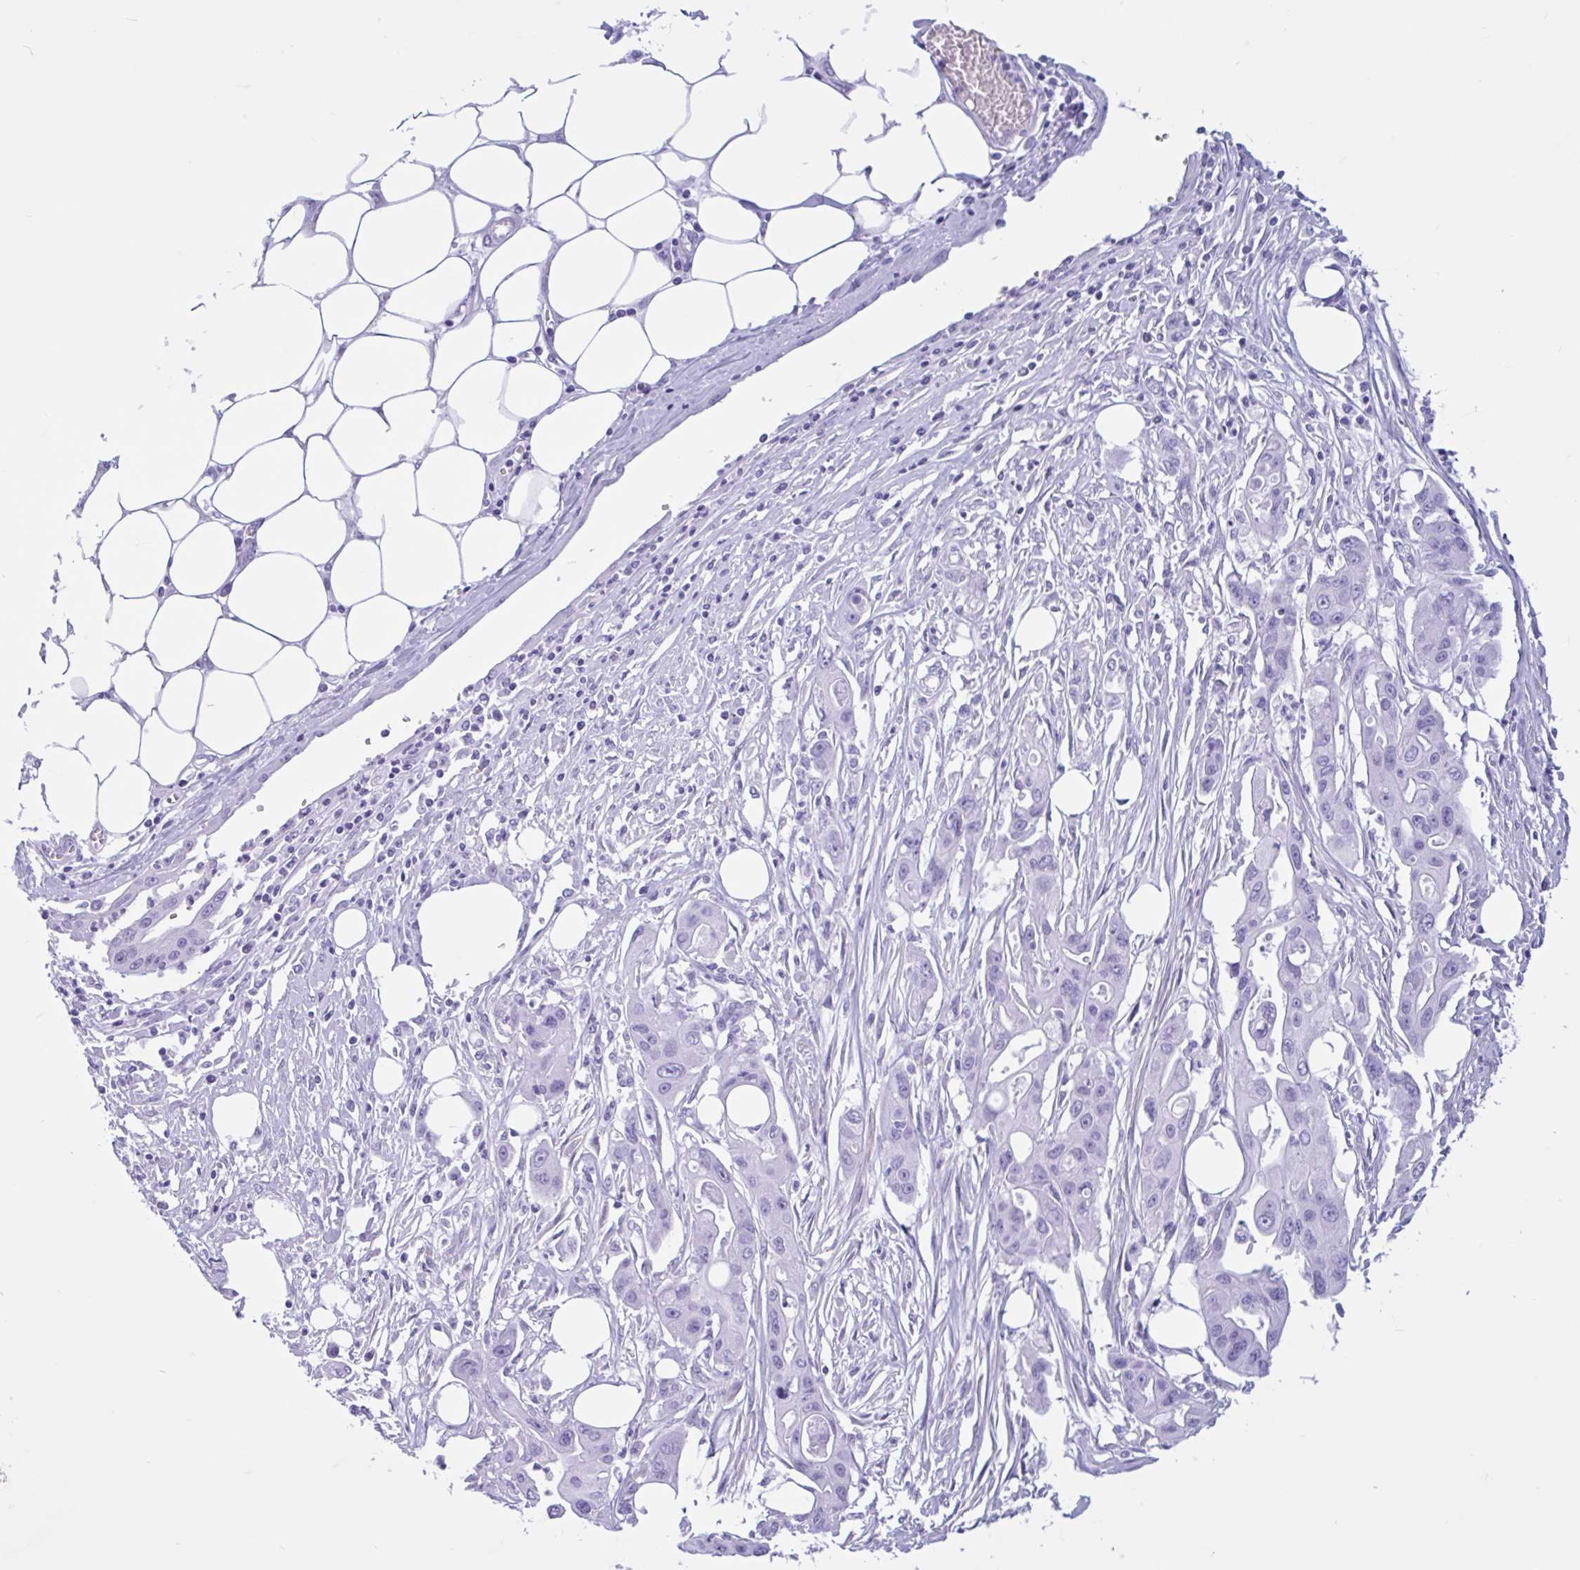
{"staining": {"intensity": "negative", "quantity": "none", "location": "none"}, "tissue": "ovarian cancer", "cell_type": "Tumor cells", "image_type": "cancer", "snomed": [{"axis": "morphology", "description": "Cystadenocarcinoma, mucinous, NOS"}, {"axis": "topography", "description": "Ovary"}], "caption": "Image shows no protein staining in tumor cells of ovarian cancer (mucinous cystadenocarcinoma) tissue. (DAB (3,3'-diaminobenzidine) IHC visualized using brightfield microscopy, high magnification).", "gene": "IAPP", "patient": {"sex": "female", "age": 70}}